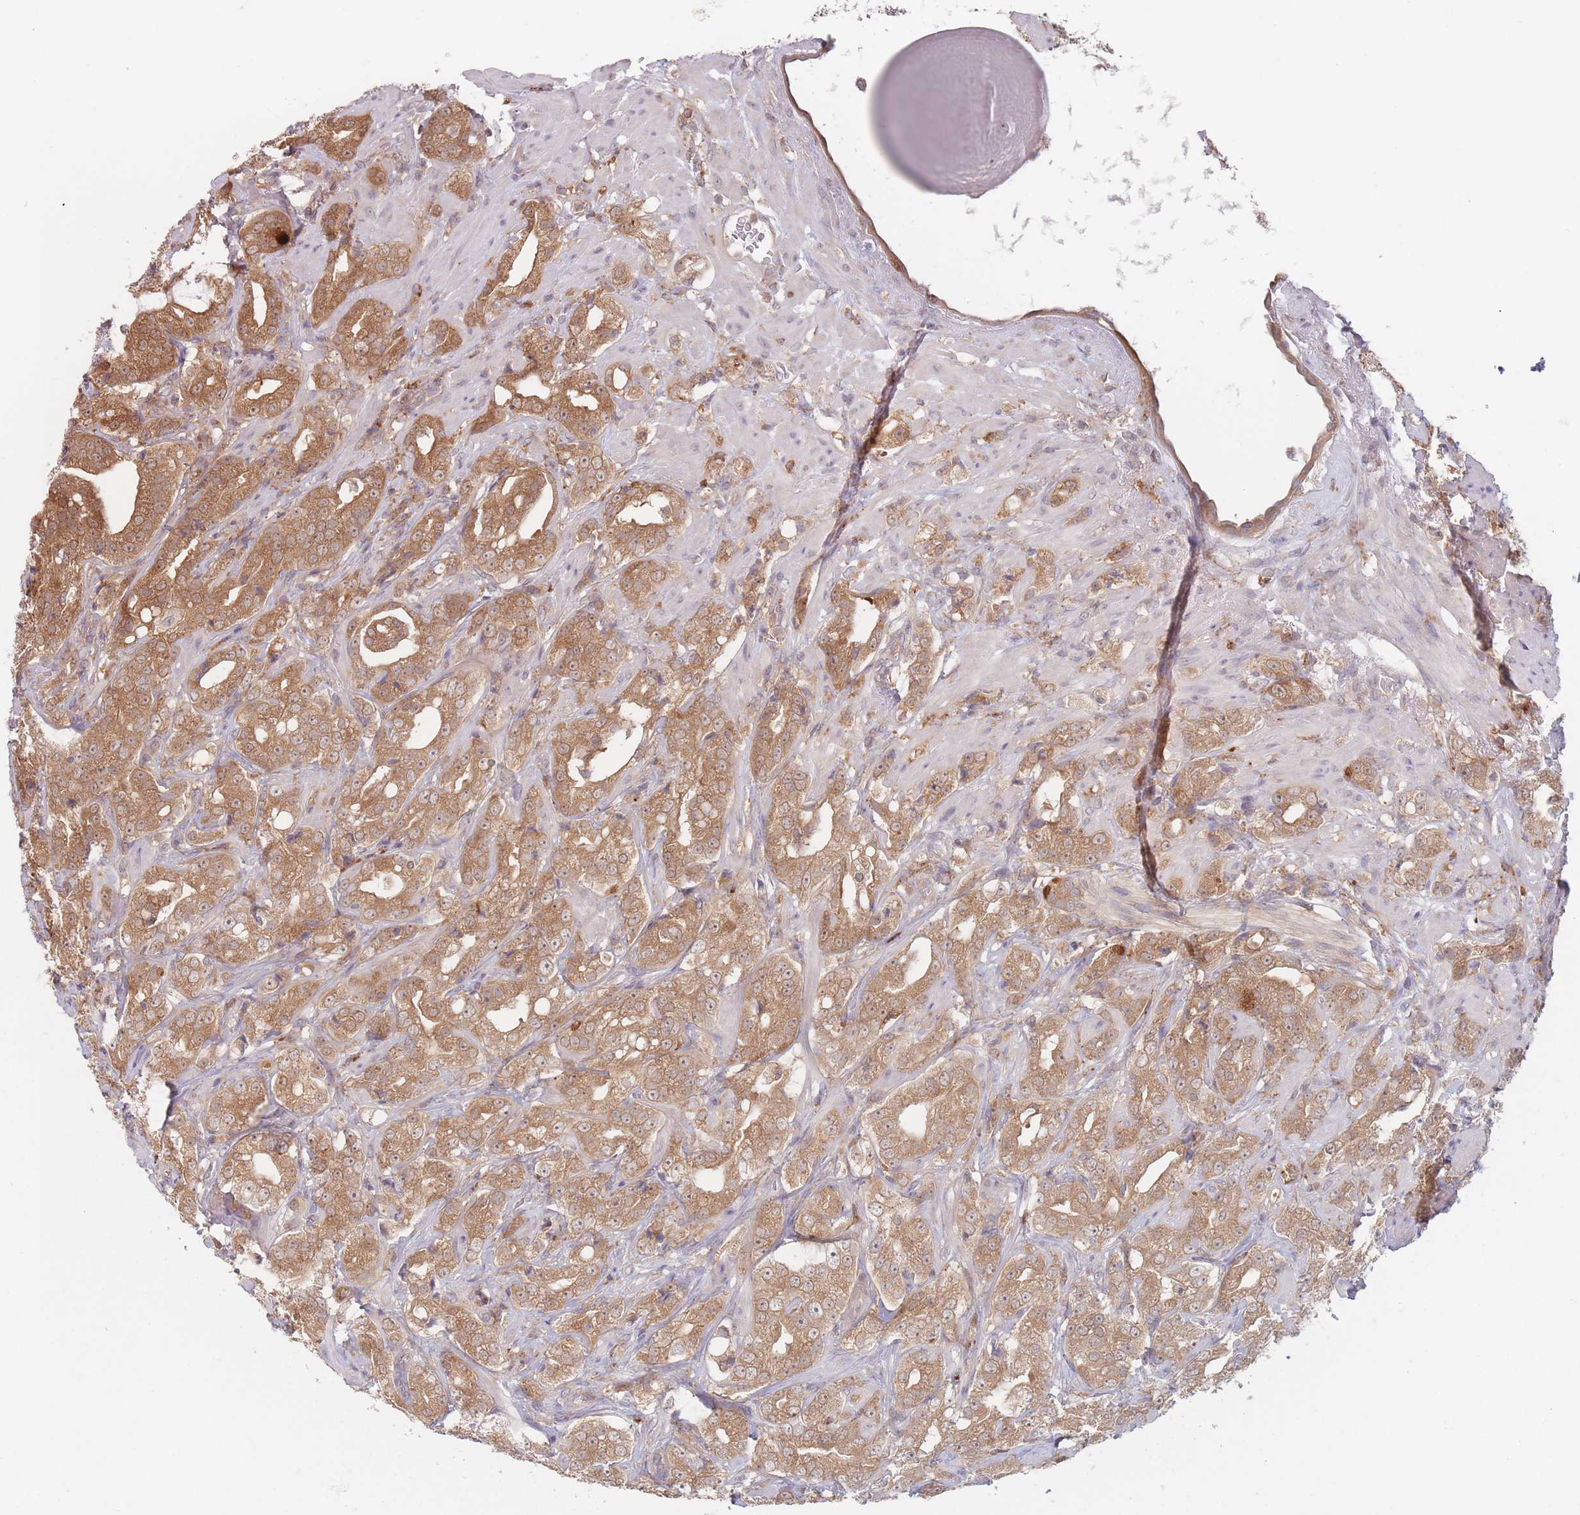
{"staining": {"intensity": "moderate", "quantity": ">75%", "location": "cytoplasmic/membranous"}, "tissue": "prostate cancer", "cell_type": "Tumor cells", "image_type": "cancer", "snomed": [{"axis": "morphology", "description": "Adenocarcinoma, Low grade"}, {"axis": "topography", "description": "Prostate"}], "caption": "IHC photomicrograph of neoplastic tissue: prostate cancer stained using IHC displays medium levels of moderate protein expression localized specifically in the cytoplasmic/membranous of tumor cells, appearing as a cytoplasmic/membranous brown color.", "gene": "PPM1A", "patient": {"sex": "male", "age": 67}}